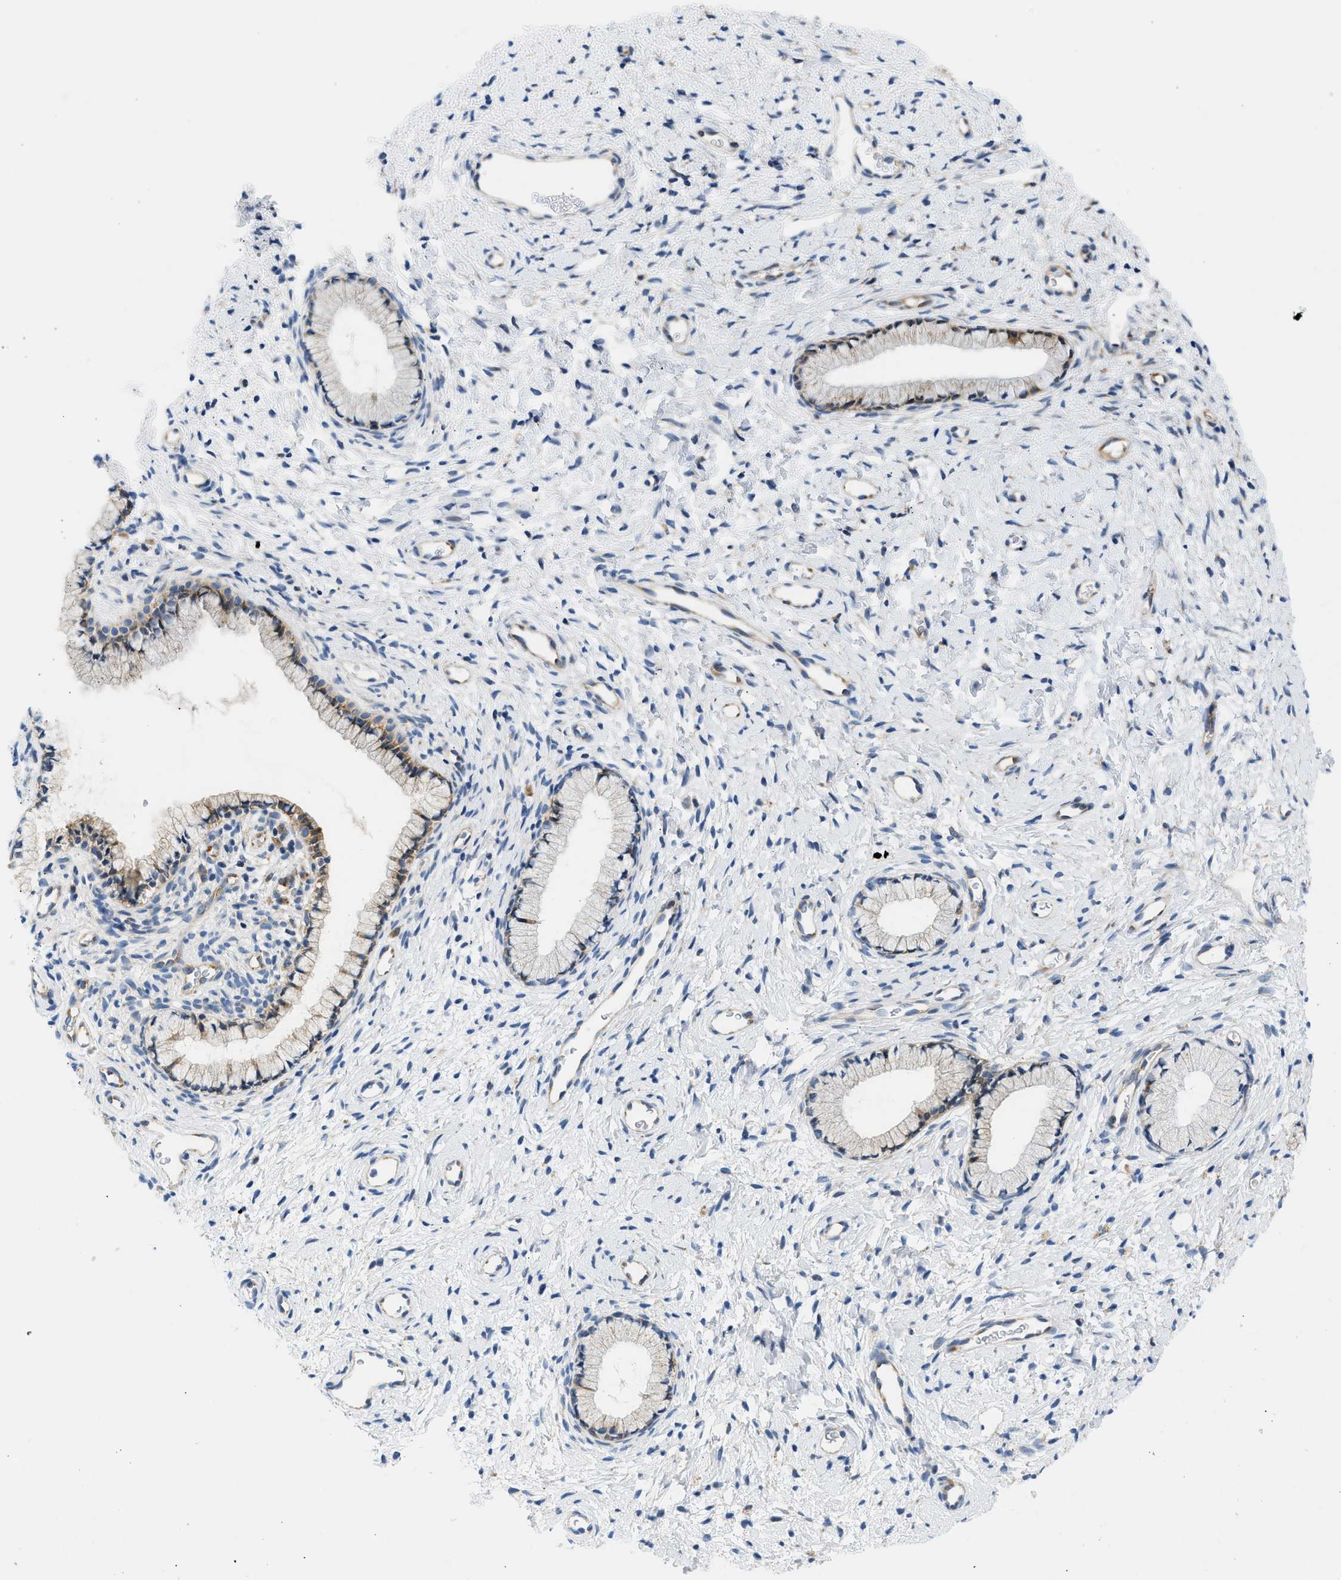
{"staining": {"intensity": "moderate", "quantity": "25%-75%", "location": "cytoplasmic/membranous"}, "tissue": "cervix", "cell_type": "Glandular cells", "image_type": "normal", "snomed": [{"axis": "morphology", "description": "Normal tissue, NOS"}, {"axis": "topography", "description": "Cervix"}], "caption": "Glandular cells display moderate cytoplasmic/membranous expression in about 25%-75% of cells in unremarkable cervix.", "gene": "CAMKK2", "patient": {"sex": "female", "age": 72}}